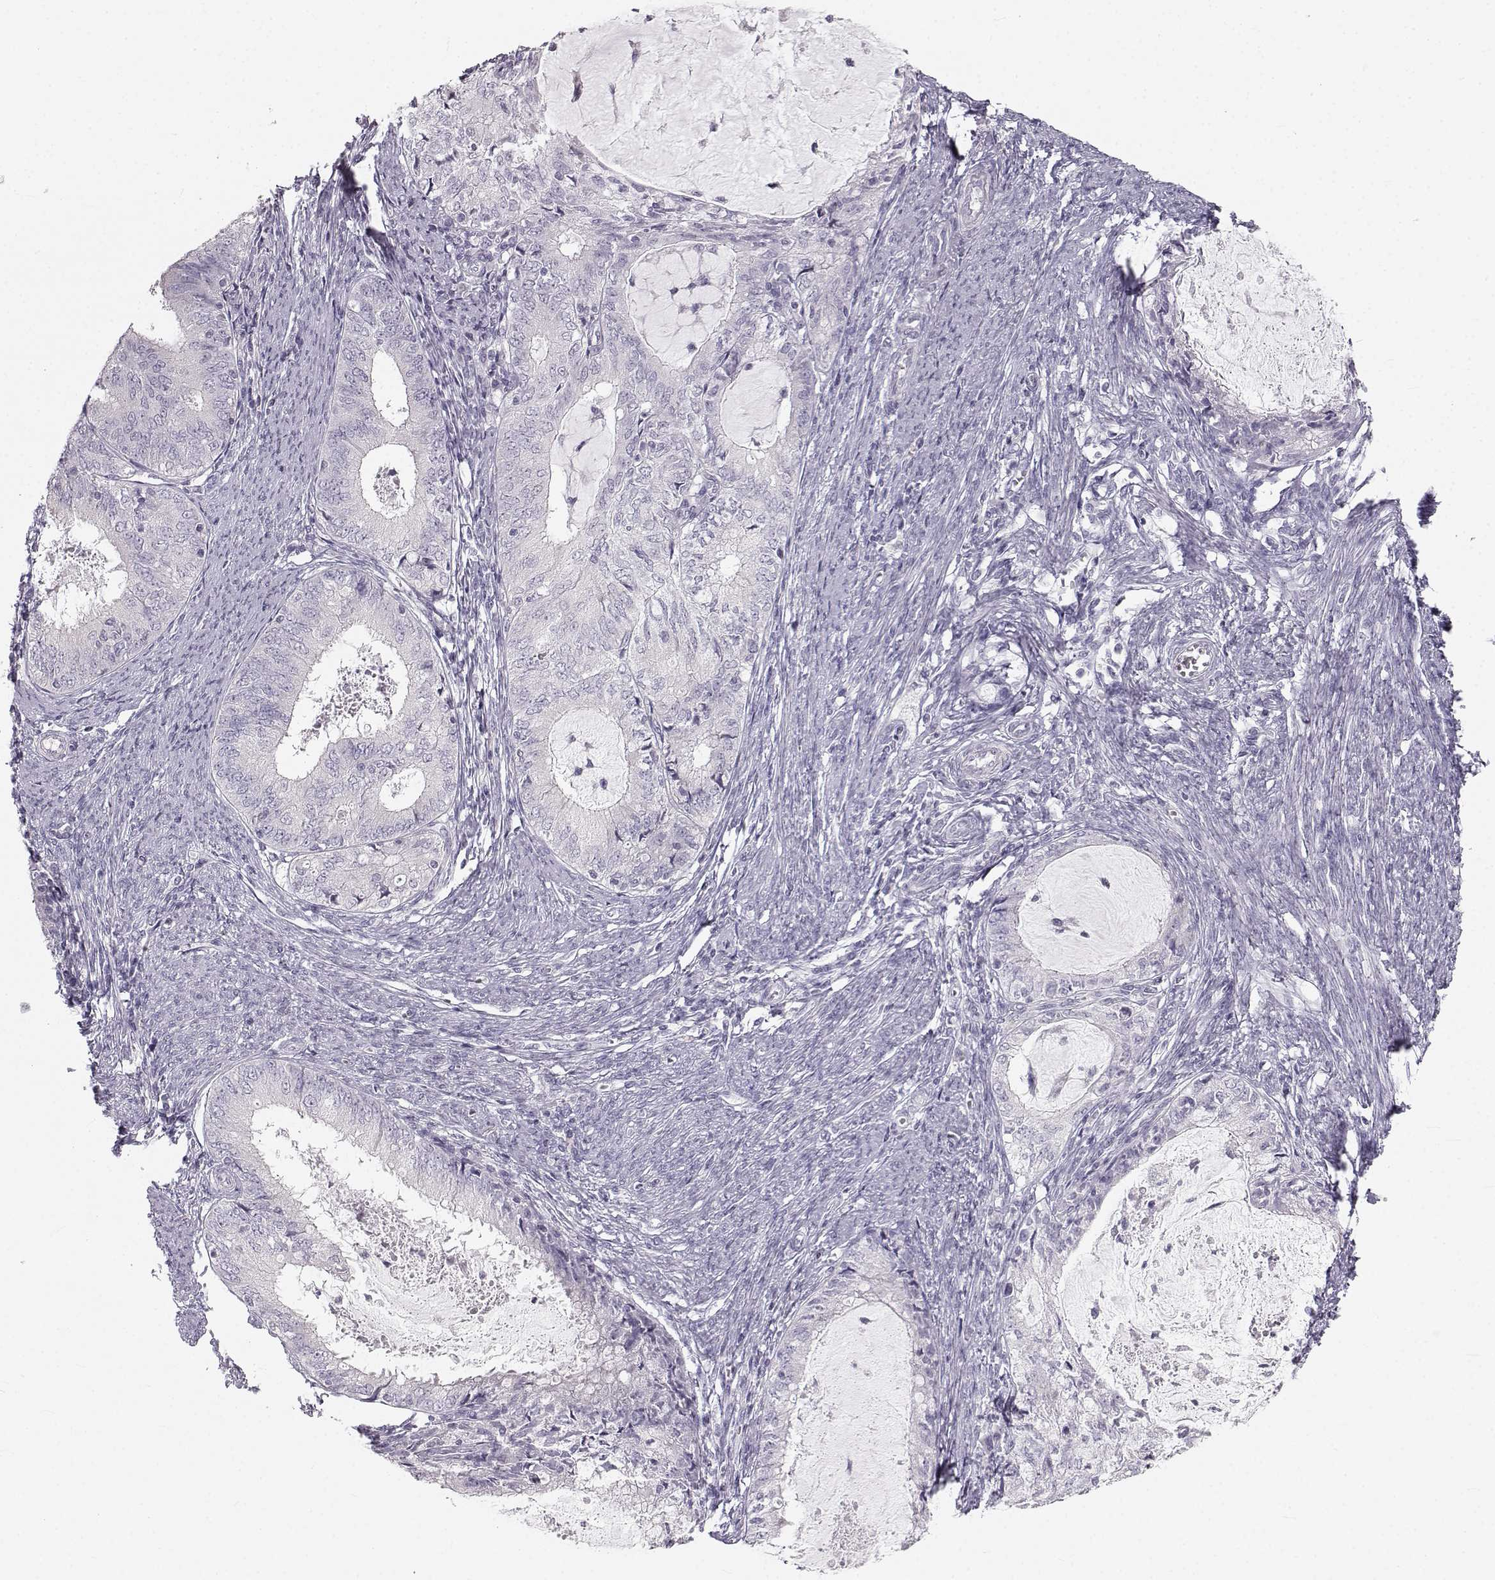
{"staining": {"intensity": "negative", "quantity": "none", "location": "none"}, "tissue": "endometrial cancer", "cell_type": "Tumor cells", "image_type": "cancer", "snomed": [{"axis": "morphology", "description": "Adenocarcinoma, NOS"}, {"axis": "topography", "description": "Endometrium"}], "caption": "IHC of endometrial adenocarcinoma demonstrates no staining in tumor cells.", "gene": "OIP5", "patient": {"sex": "female", "age": 57}}